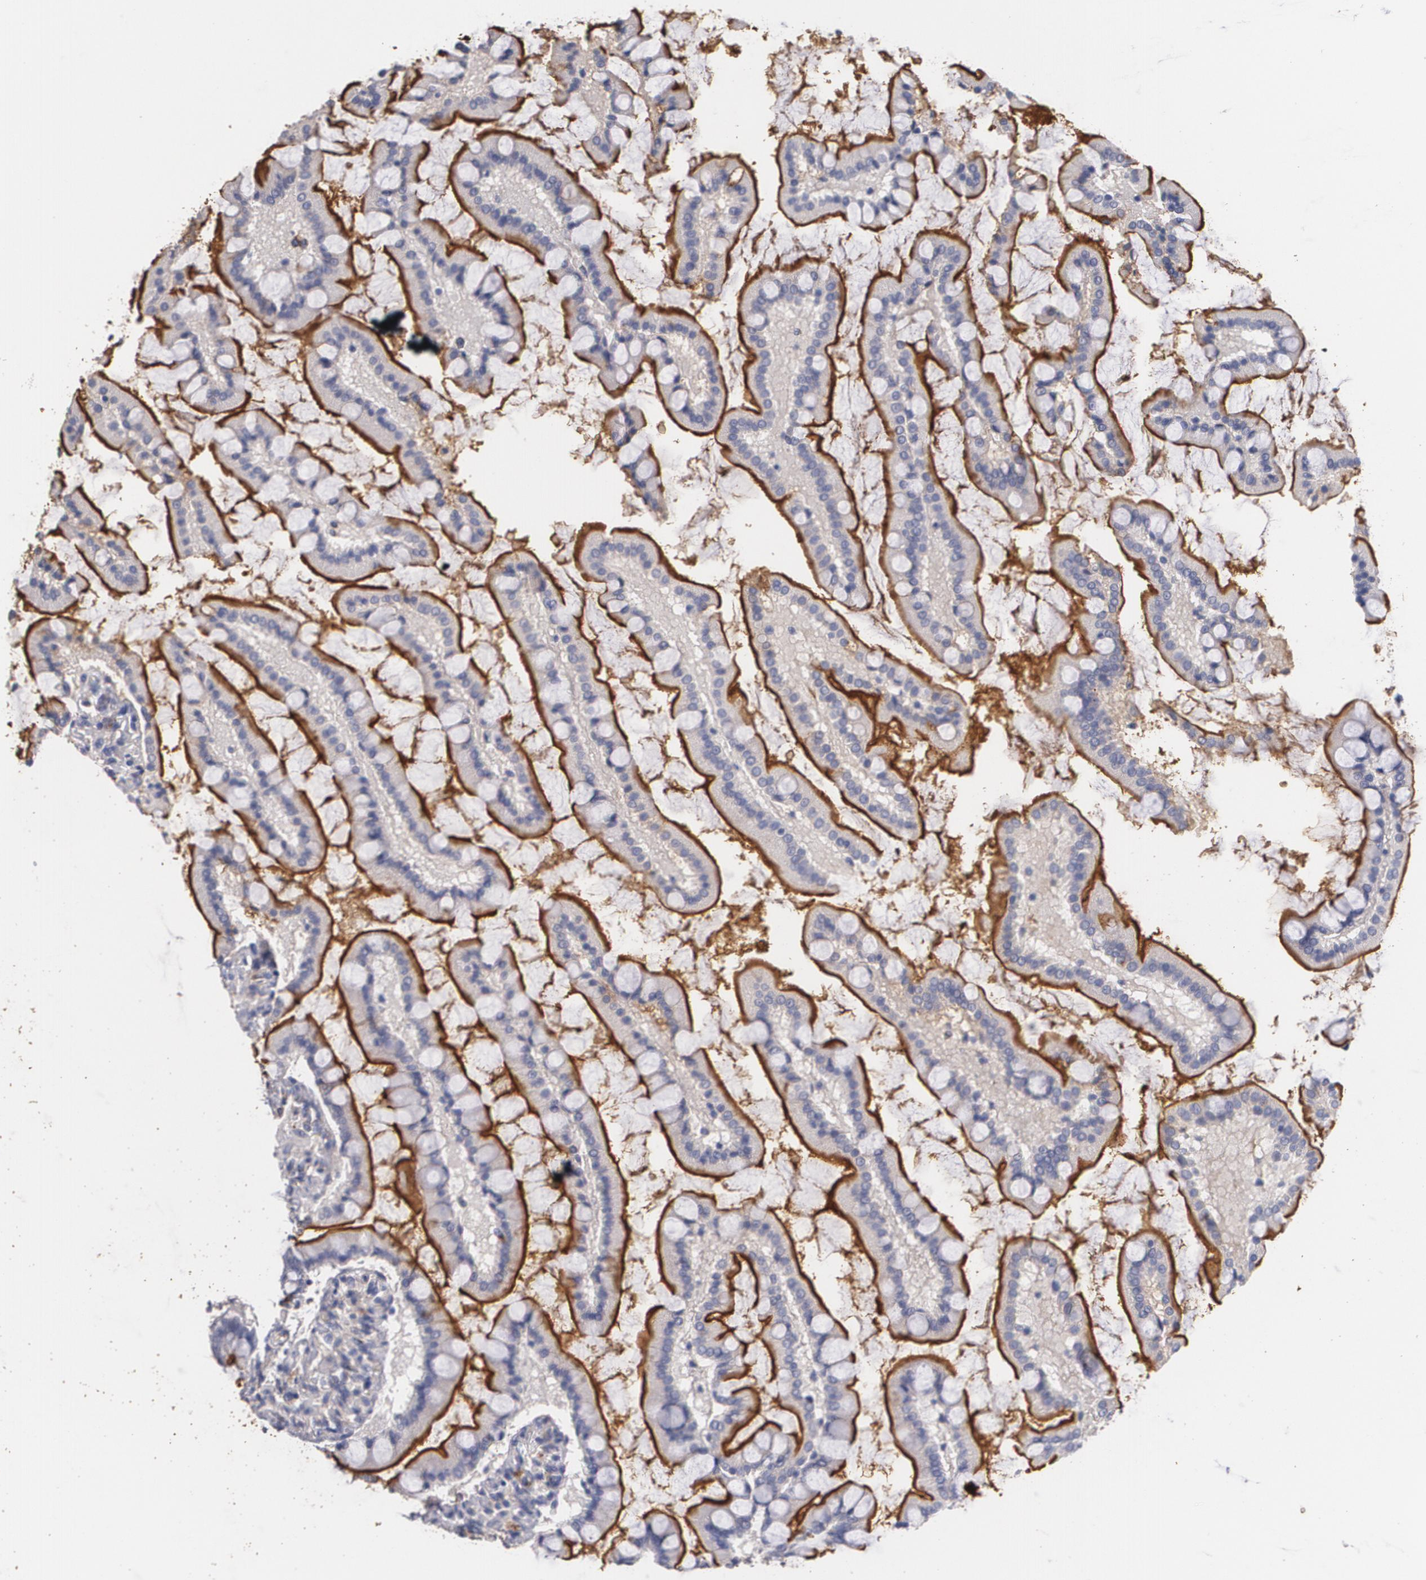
{"staining": {"intensity": "negative", "quantity": "none", "location": "none"}, "tissue": "small intestine", "cell_type": "Glandular cells", "image_type": "normal", "snomed": [{"axis": "morphology", "description": "Normal tissue, NOS"}, {"axis": "topography", "description": "Small intestine"}], "caption": "Human small intestine stained for a protein using immunohistochemistry shows no positivity in glandular cells.", "gene": "FBLN1", "patient": {"sex": "male", "age": 41}}